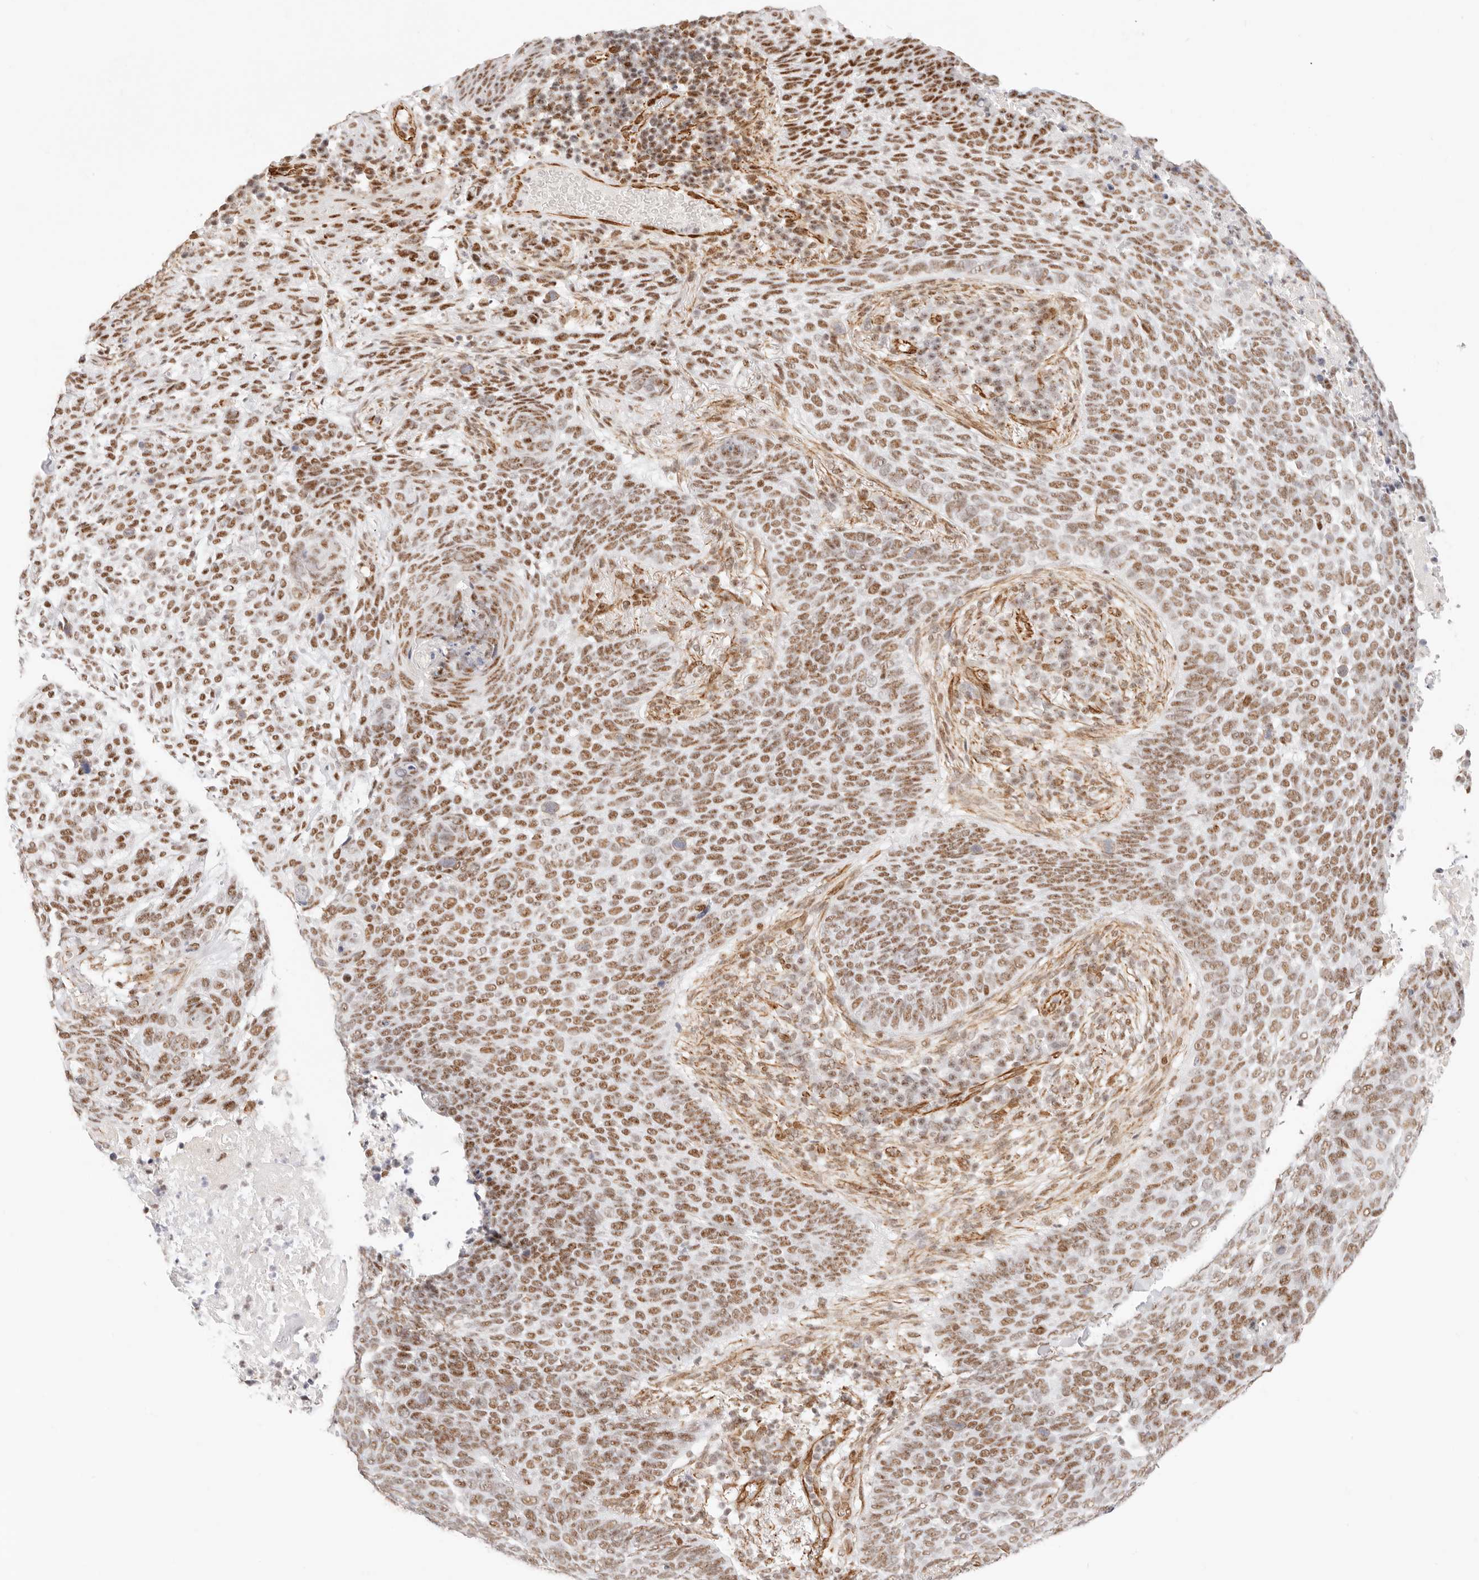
{"staining": {"intensity": "moderate", "quantity": ">75%", "location": "nuclear"}, "tissue": "skin cancer", "cell_type": "Tumor cells", "image_type": "cancer", "snomed": [{"axis": "morphology", "description": "Basal cell carcinoma"}, {"axis": "topography", "description": "Skin"}], "caption": "Protein expression analysis of human skin cancer (basal cell carcinoma) reveals moderate nuclear positivity in about >75% of tumor cells.", "gene": "ZC3H11A", "patient": {"sex": "female", "age": 64}}